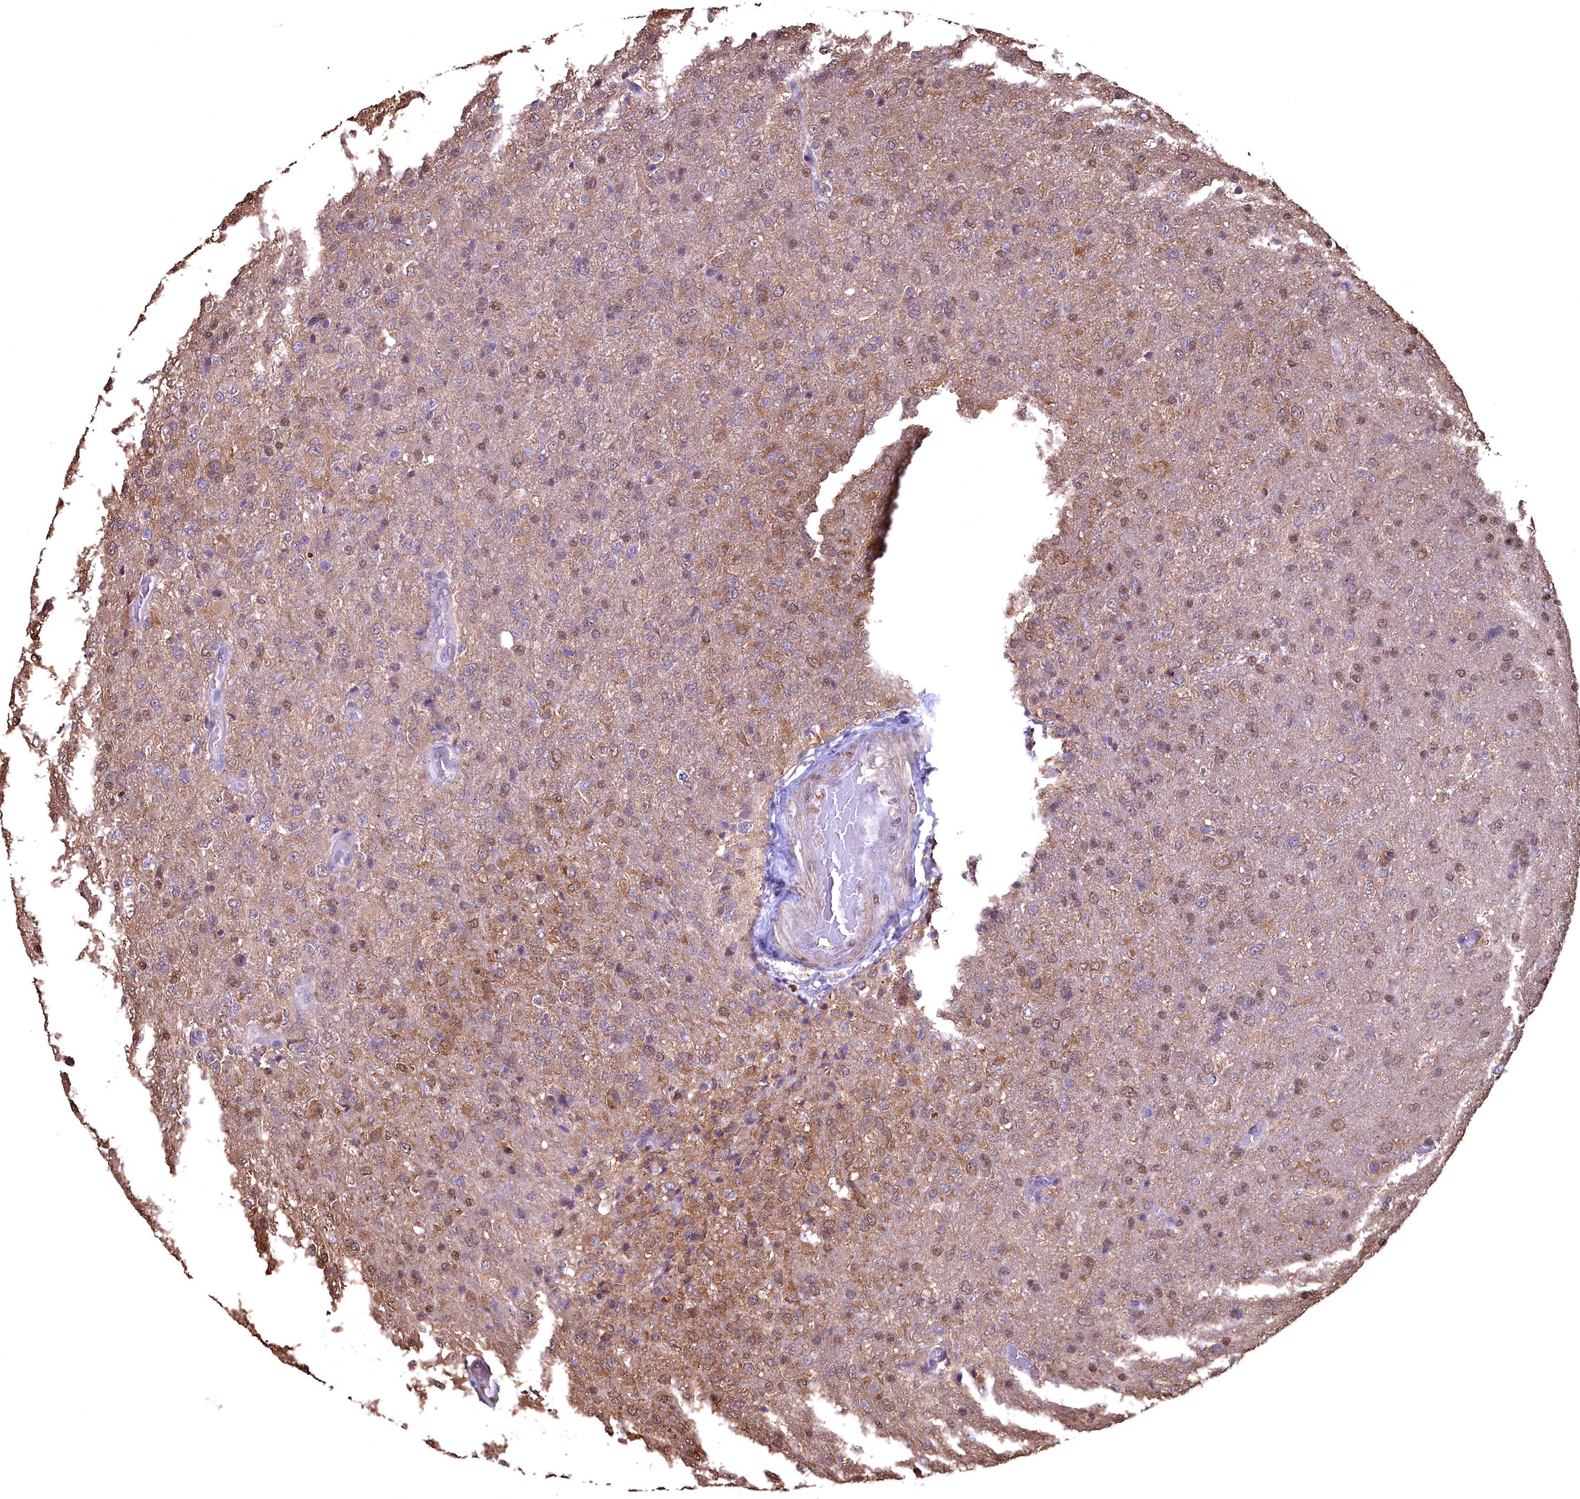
{"staining": {"intensity": "moderate", "quantity": "25%-75%", "location": "nuclear"}, "tissue": "glioma", "cell_type": "Tumor cells", "image_type": "cancer", "snomed": [{"axis": "morphology", "description": "Glioma, malignant, High grade"}, {"axis": "topography", "description": "Brain"}], "caption": "Glioma stained with IHC shows moderate nuclear positivity in about 25%-75% of tumor cells. The protein of interest is shown in brown color, while the nuclei are stained blue.", "gene": "GAPDH", "patient": {"sex": "female", "age": 74}}